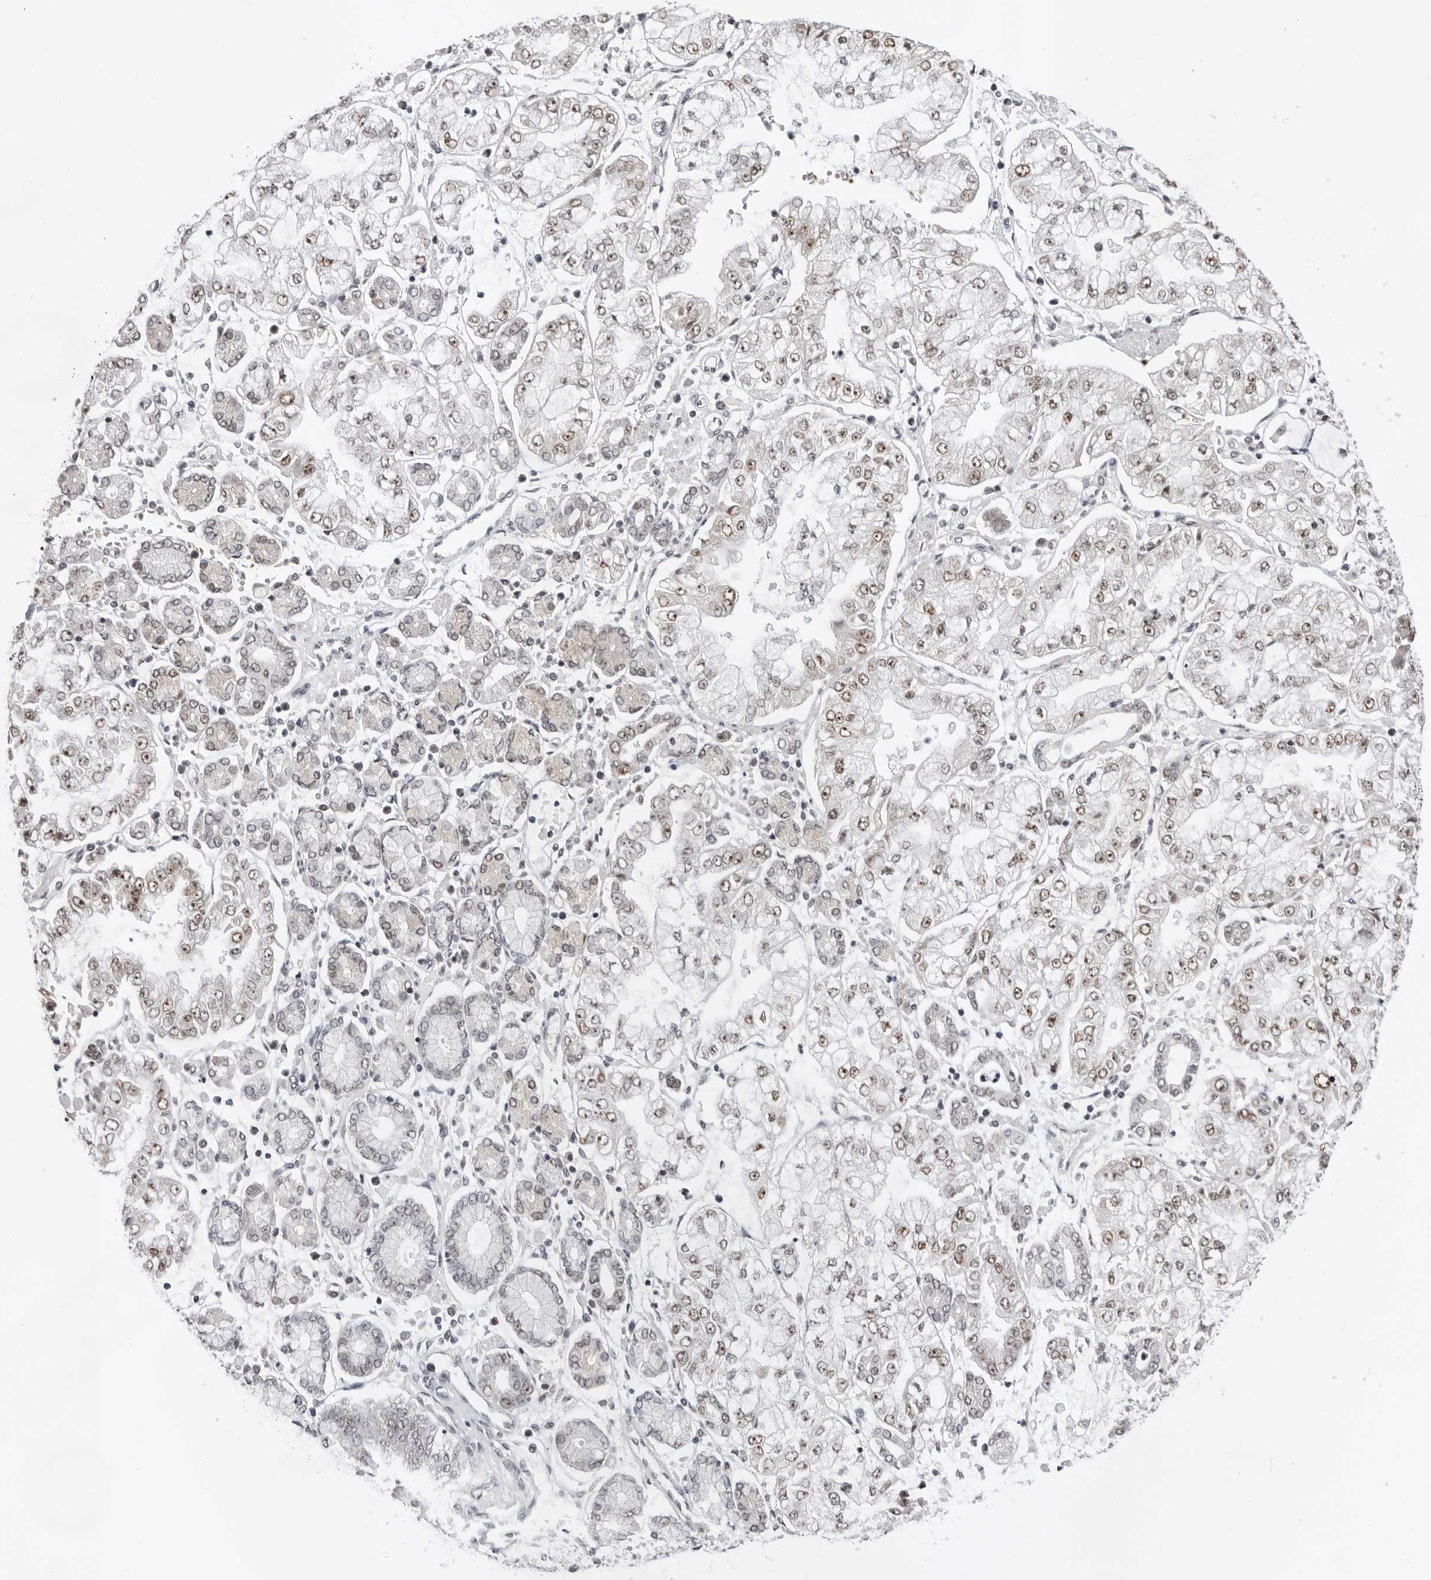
{"staining": {"intensity": "weak", "quantity": ">75%", "location": "nuclear"}, "tissue": "stomach cancer", "cell_type": "Tumor cells", "image_type": "cancer", "snomed": [{"axis": "morphology", "description": "Adenocarcinoma, NOS"}, {"axis": "topography", "description": "Stomach"}], "caption": "This is a micrograph of immunohistochemistry (IHC) staining of stomach cancer, which shows weak positivity in the nuclear of tumor cells.", "gene": "USP1", "patient": {"sex": "male", "age": 76}}